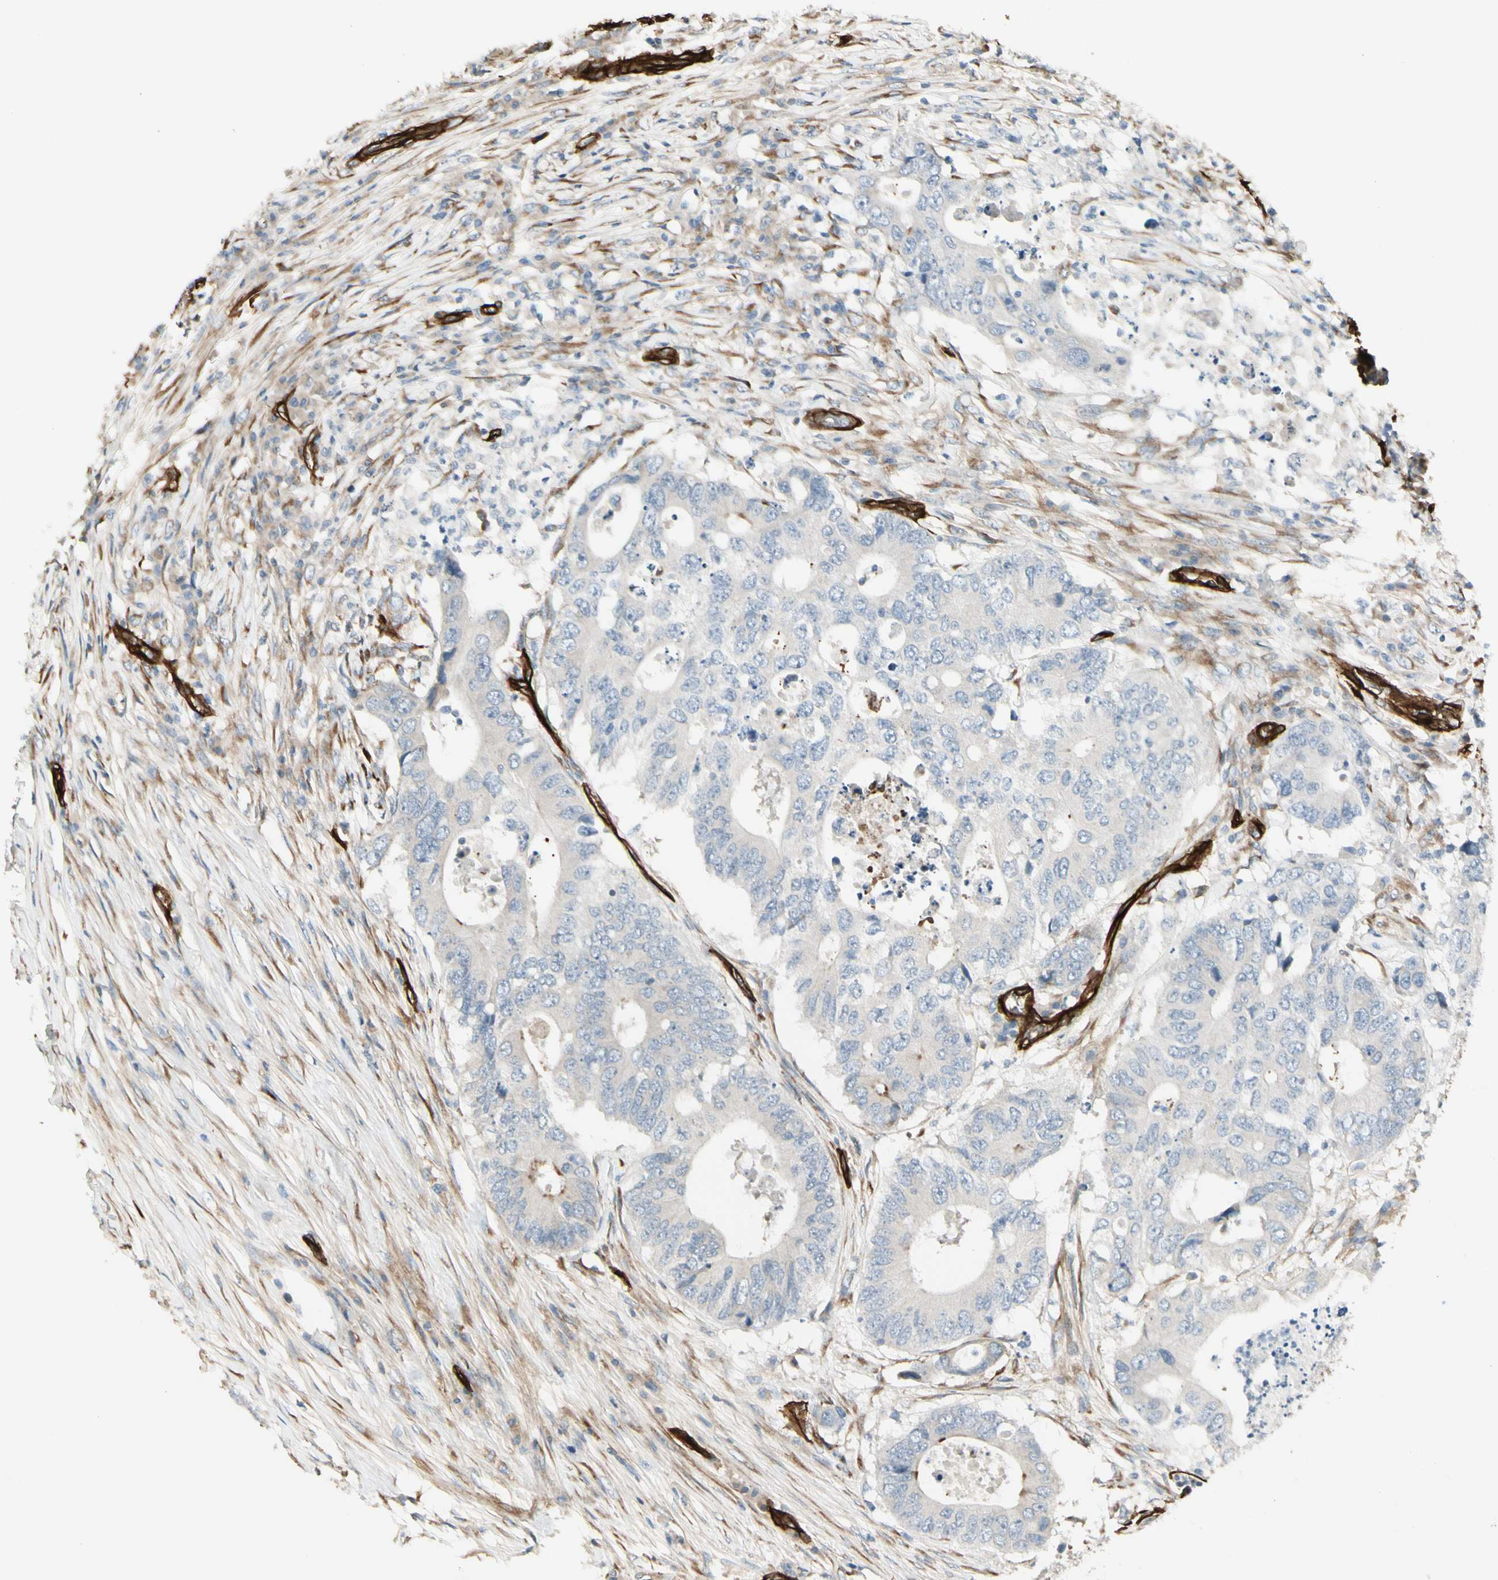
{"staining": {"intensity": "negative", "quantity": "none", "location": "none"}, "tissue": "colorectal cancer", "cell_type": "Tumor cells", "image_type": "cancer", "snomed": [{"axis": "morphology", "description": "Adenocarcinoma, NOS"}, {"axis": "topography", "description": "Colon"}], "caption": "Immunohistochemistry of human colorectal cancer (adenocarcinoma) shows no staining in tumor cells.", "gene": "MCAM", "patient": {"sex": "male", "age": 71}}